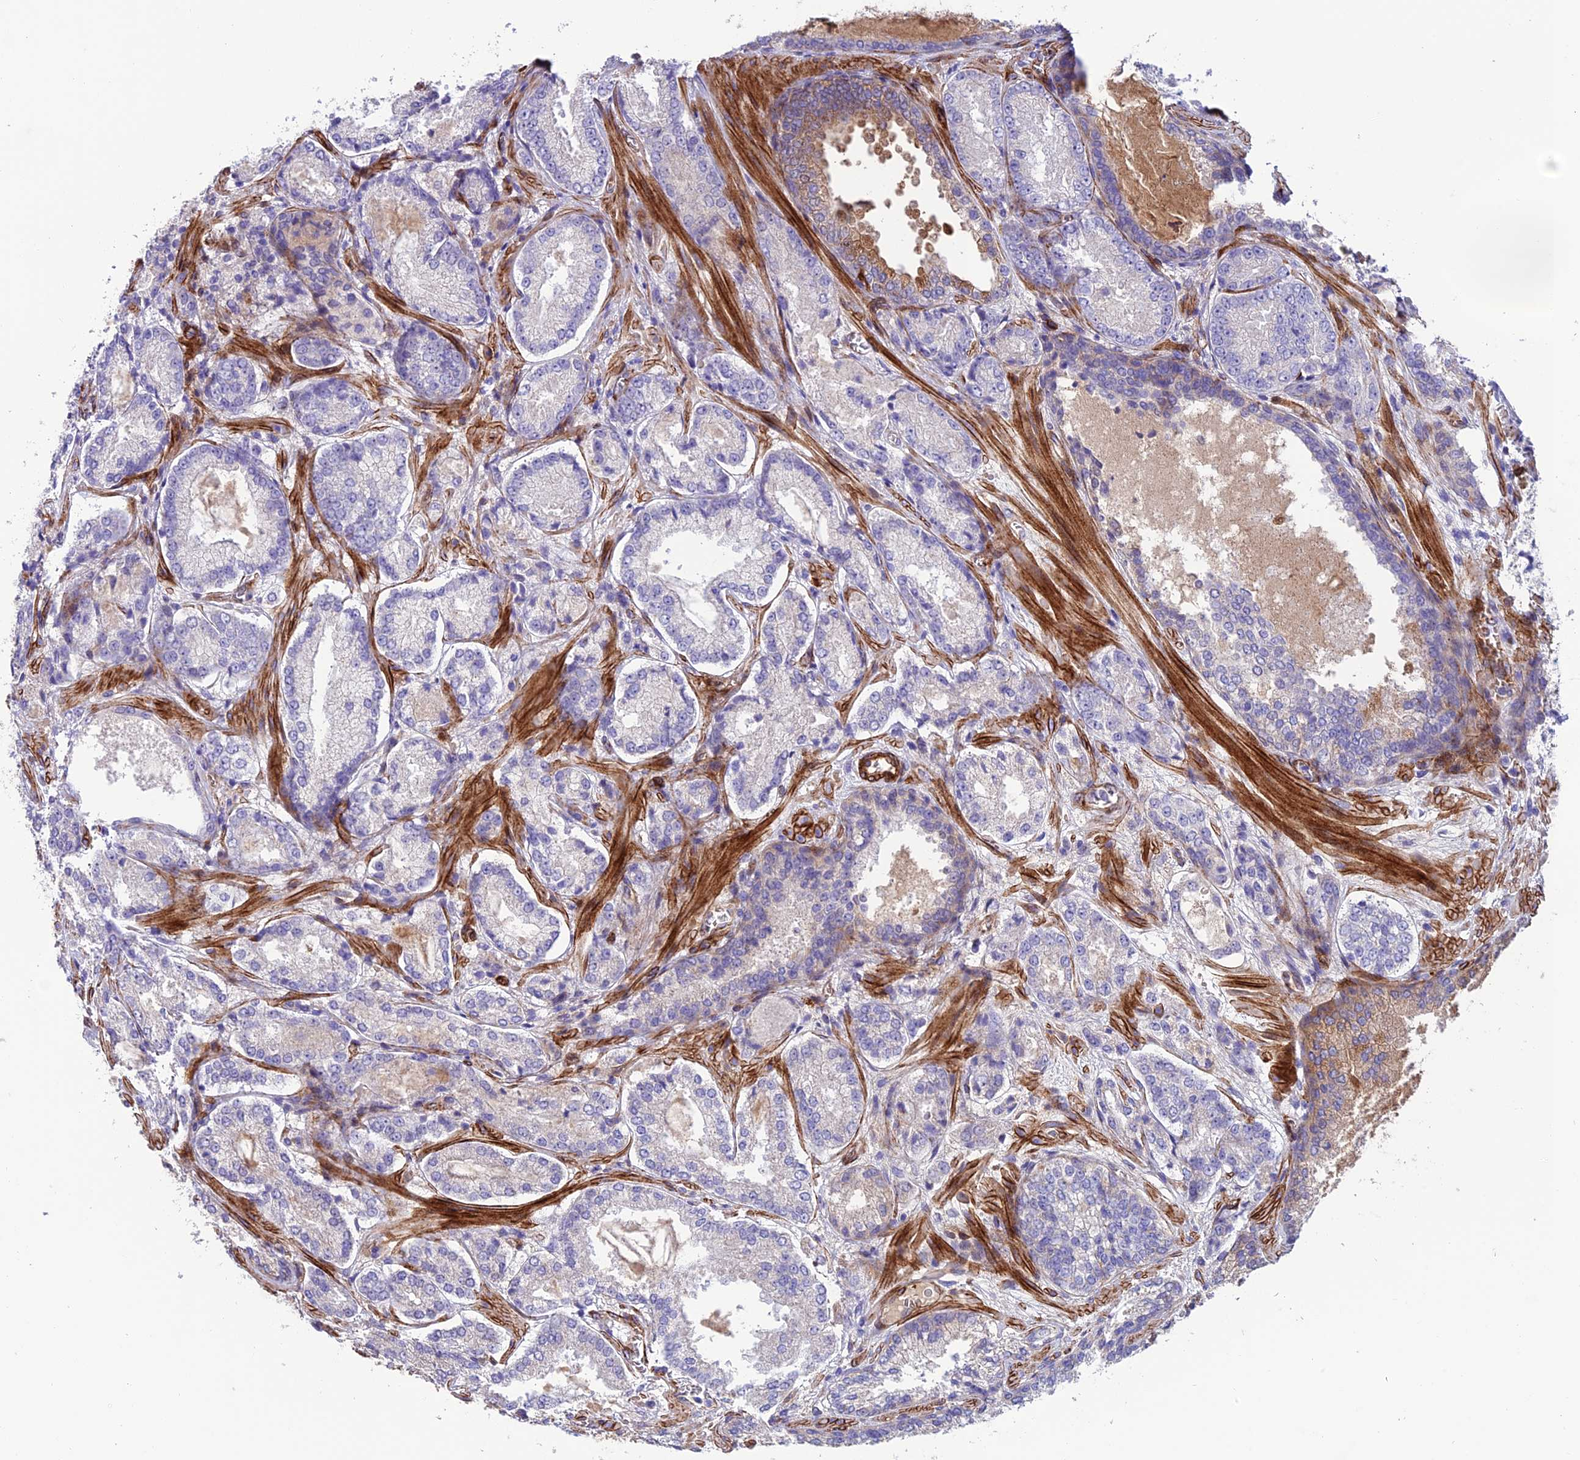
{"staining": {"intensity": "negative", "quantity": "none", "location": "none"}, "tissue": "prostate cancer", "cell_type": "Tumor cells", "image_type": "cancer", "snomed": [{"axis": "morphology", "description": "Adenocarcinoma, Low grade"}, {"axis": "topography", "description": "Prostate"}], "caption": "Immunohistochemistry photomicrograph of neoplastic tissue: prostate cancer (low-grade adenocarcinoma) stained with DAB (3,3'-diaminobenzidine) exhibits no significant protein staining in tumor cells.", "gene": "REX1BD", "patient": {"sex": "male", "age": 74}}